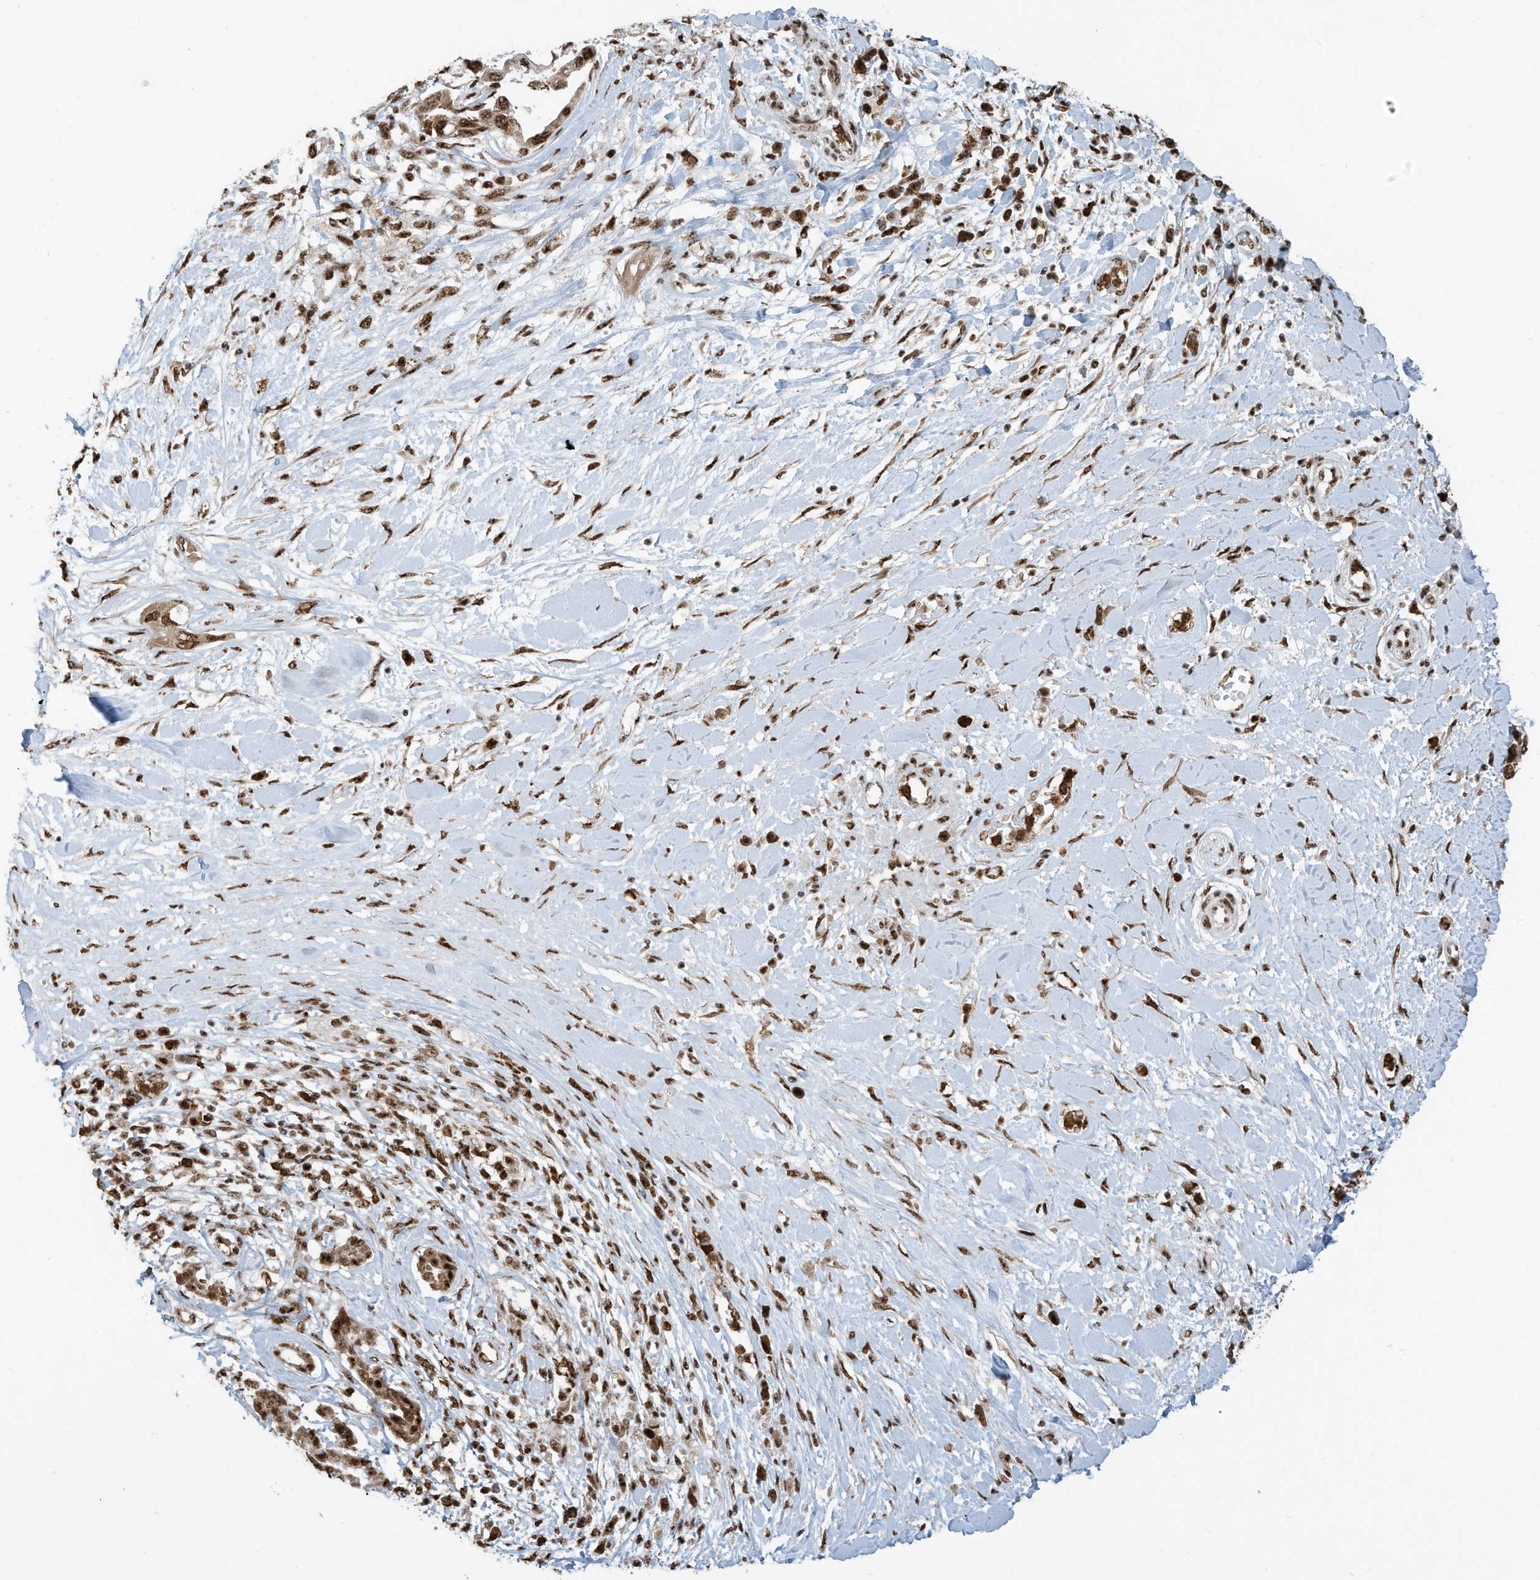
{"staining": {"intensity": "strong", "quantity": ">75%", "location": "nuclear"}, "tissue": "pancreatic cancer", "cell_type": "Tumor cells", "image_type": "cancer", "snomed": [{"axis": "morphology", "description": "Inflammation, NOS"}, {"axis": "morphology", "description": "Adenocarcinoma, NOS"}, {"axis": "topography", "description": "Pancreas"}], "caption": "Protein expression analysis of pancreatic cancer (adenocarcinoma) displays strong nuclear positivity in approximately >75% of tumor cells. Immunohistochemistry (ihc) stains the protein of interest in brown and the nuclei are stained blue.", "gene": "LBH", "patient": {"sex": "female", "age": 56}}